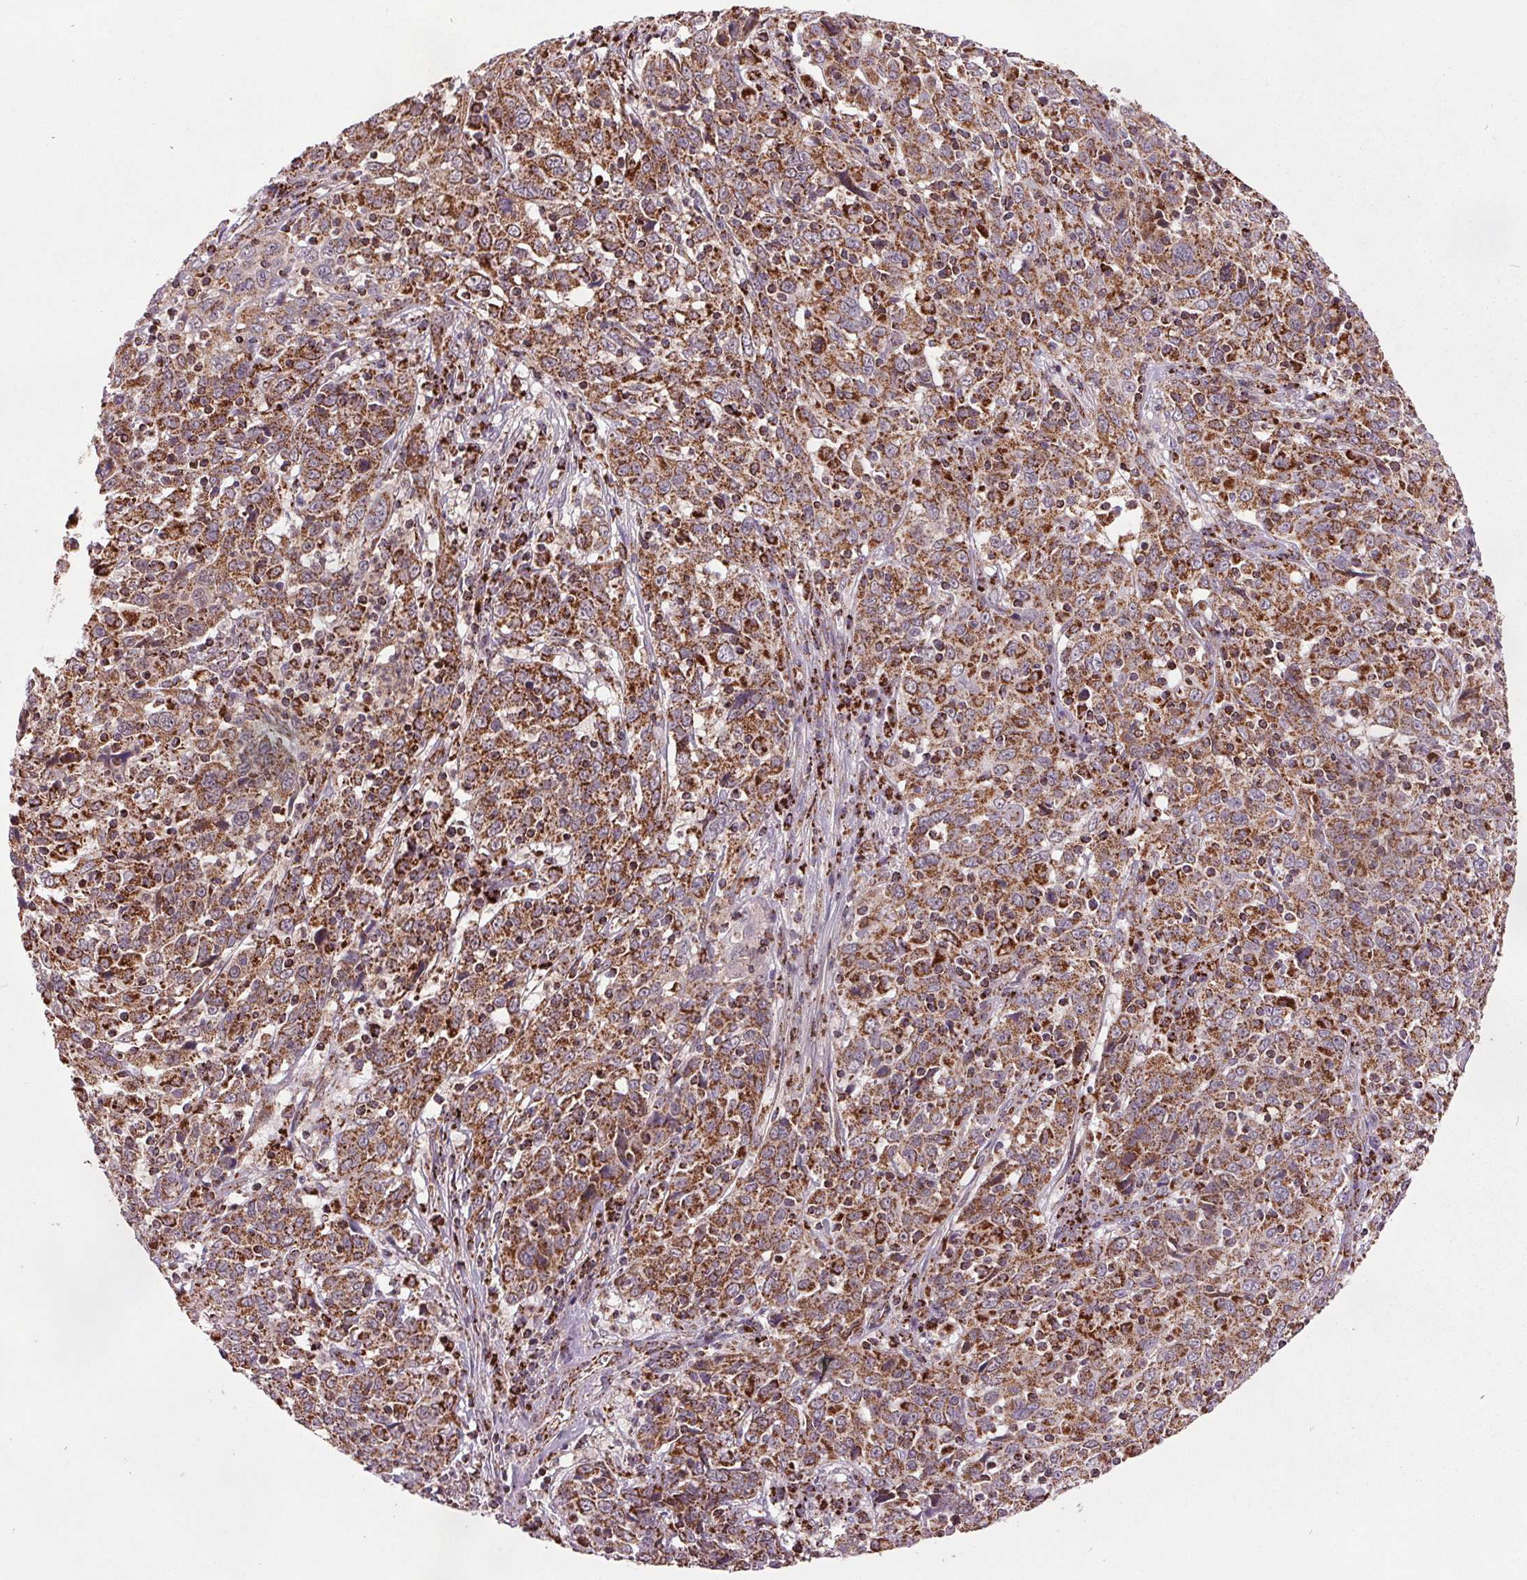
{"staining": {"intensity": "moderate", "quantity": ">75%", "location": "cytoplasmic/membranous"}, "tissue": "cervical cancer", "cell_type": "Tumor cells", "image_type": "cancer", "snomed": [{"axis": "morphology", "description": "Squamous cell carcinoma, NOS"}, {"axis": "topography", "description": "Cervix"}], "caption": "Moderate cytoplasmic/membranous expression for a protein is seen in about >75% of tumor cells of cervical cancer (squamous cell carcinoma) using IHC.", "gene": "NDUFS6", "patient": {"sex": "female", "age": 46}}